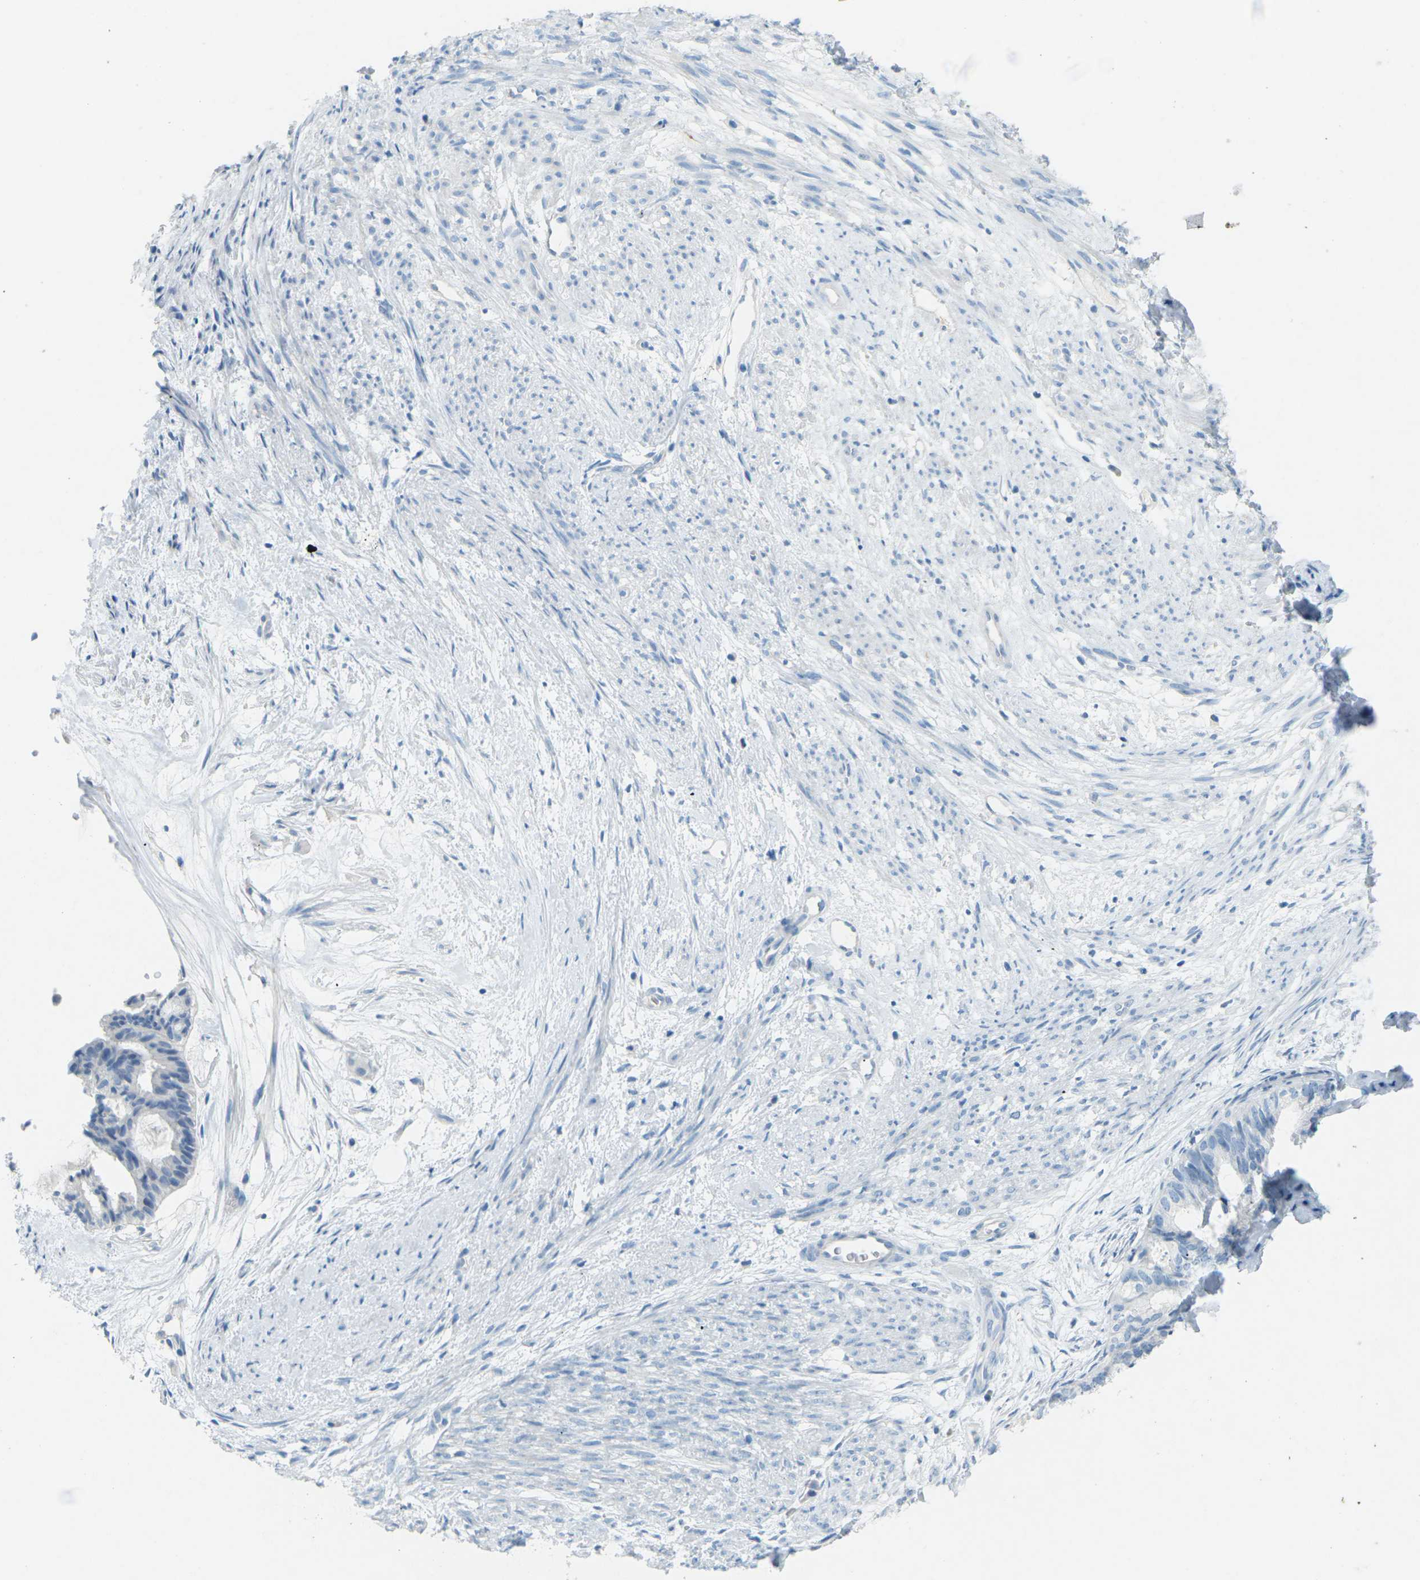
{"staining": {"intensity": "negative", "quantity": "none", "location": "none"}, "tissue": "cervical cancer", "cell_type": "Tumor cells", "image_type": "cancer", "snomed": [{"axis": "morphology", "description": "Normal tissue, NOS"}, {"axis": "morphology", "description": "Adenocarcinoma, NOS"}, {"axis": "topography", "description": "Cervix"}, {"axis": "topography", "description": "Endometrium"}], "caption": "Immunohistochemical staining of cervical cancer reveals no significant positivity in tumor cells. (IHC, brightfield microscopy, high magnification).", "gene": "CDH16", "patient": {"sex": "female", "age": 86}}